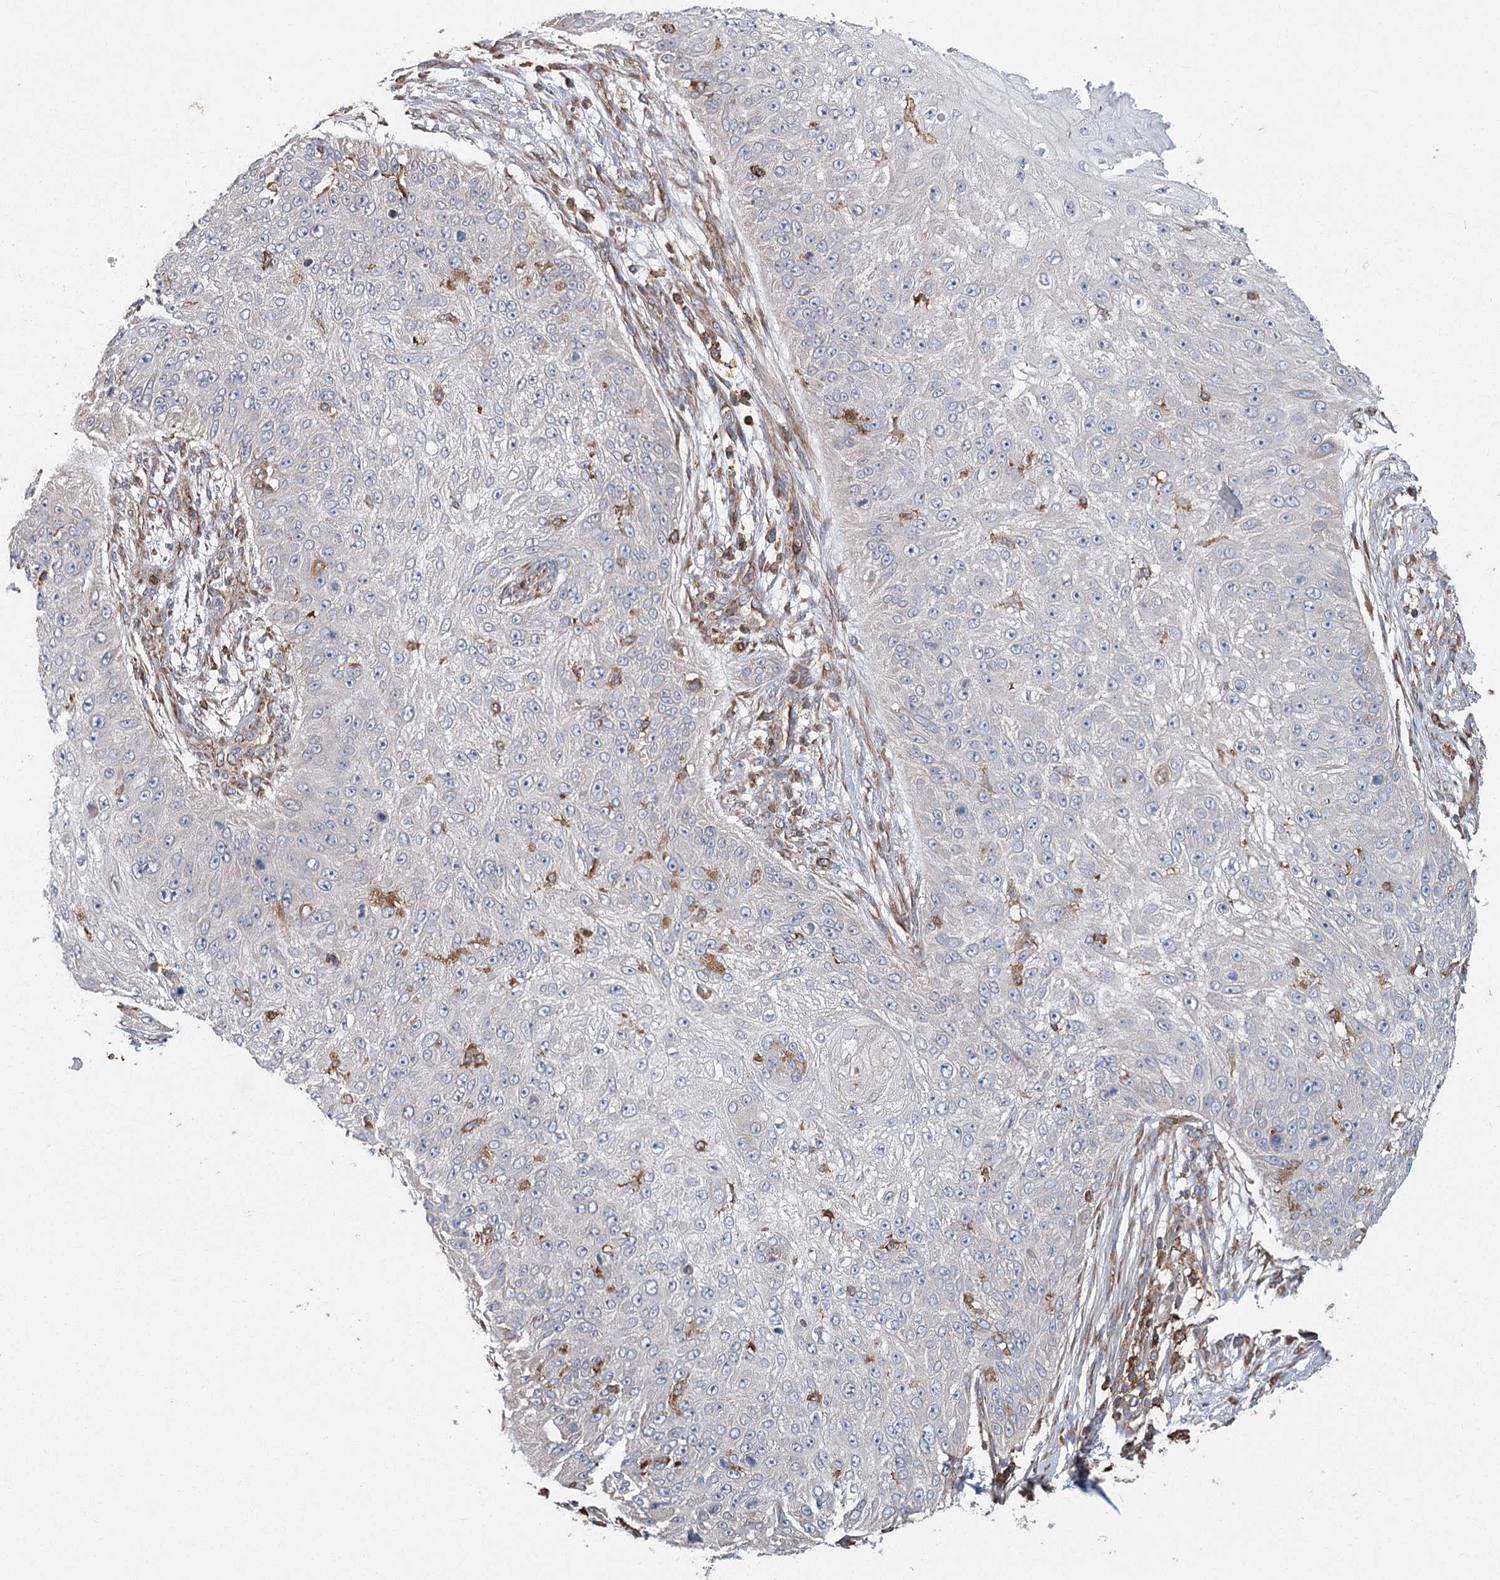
{"staining": {"intensity": "negative", "quantity": "none", "location": "none"}, "tissue": "skin cancer", "cell_type": "Tumor cells", "image_type": "cancer", "snomed": [{"axis": "morphology", "description": "Squamous cell carcinoma, NOS"}, {"axis": "topography", "description": "Skin"}], "caption": "High magnification brightfield microscopy of squamous cell carcinoma (skin) stained with DAB (brown) and counterstained with hematoxylin (blue): tumor cells show no significant staining. (DAB (3,3'-diaminobenzidine) IHC visualized using brightfield microscopy, high magnification).", "gene": "PLEKHA7", "patient": {"sex": "female", "age": 80}}